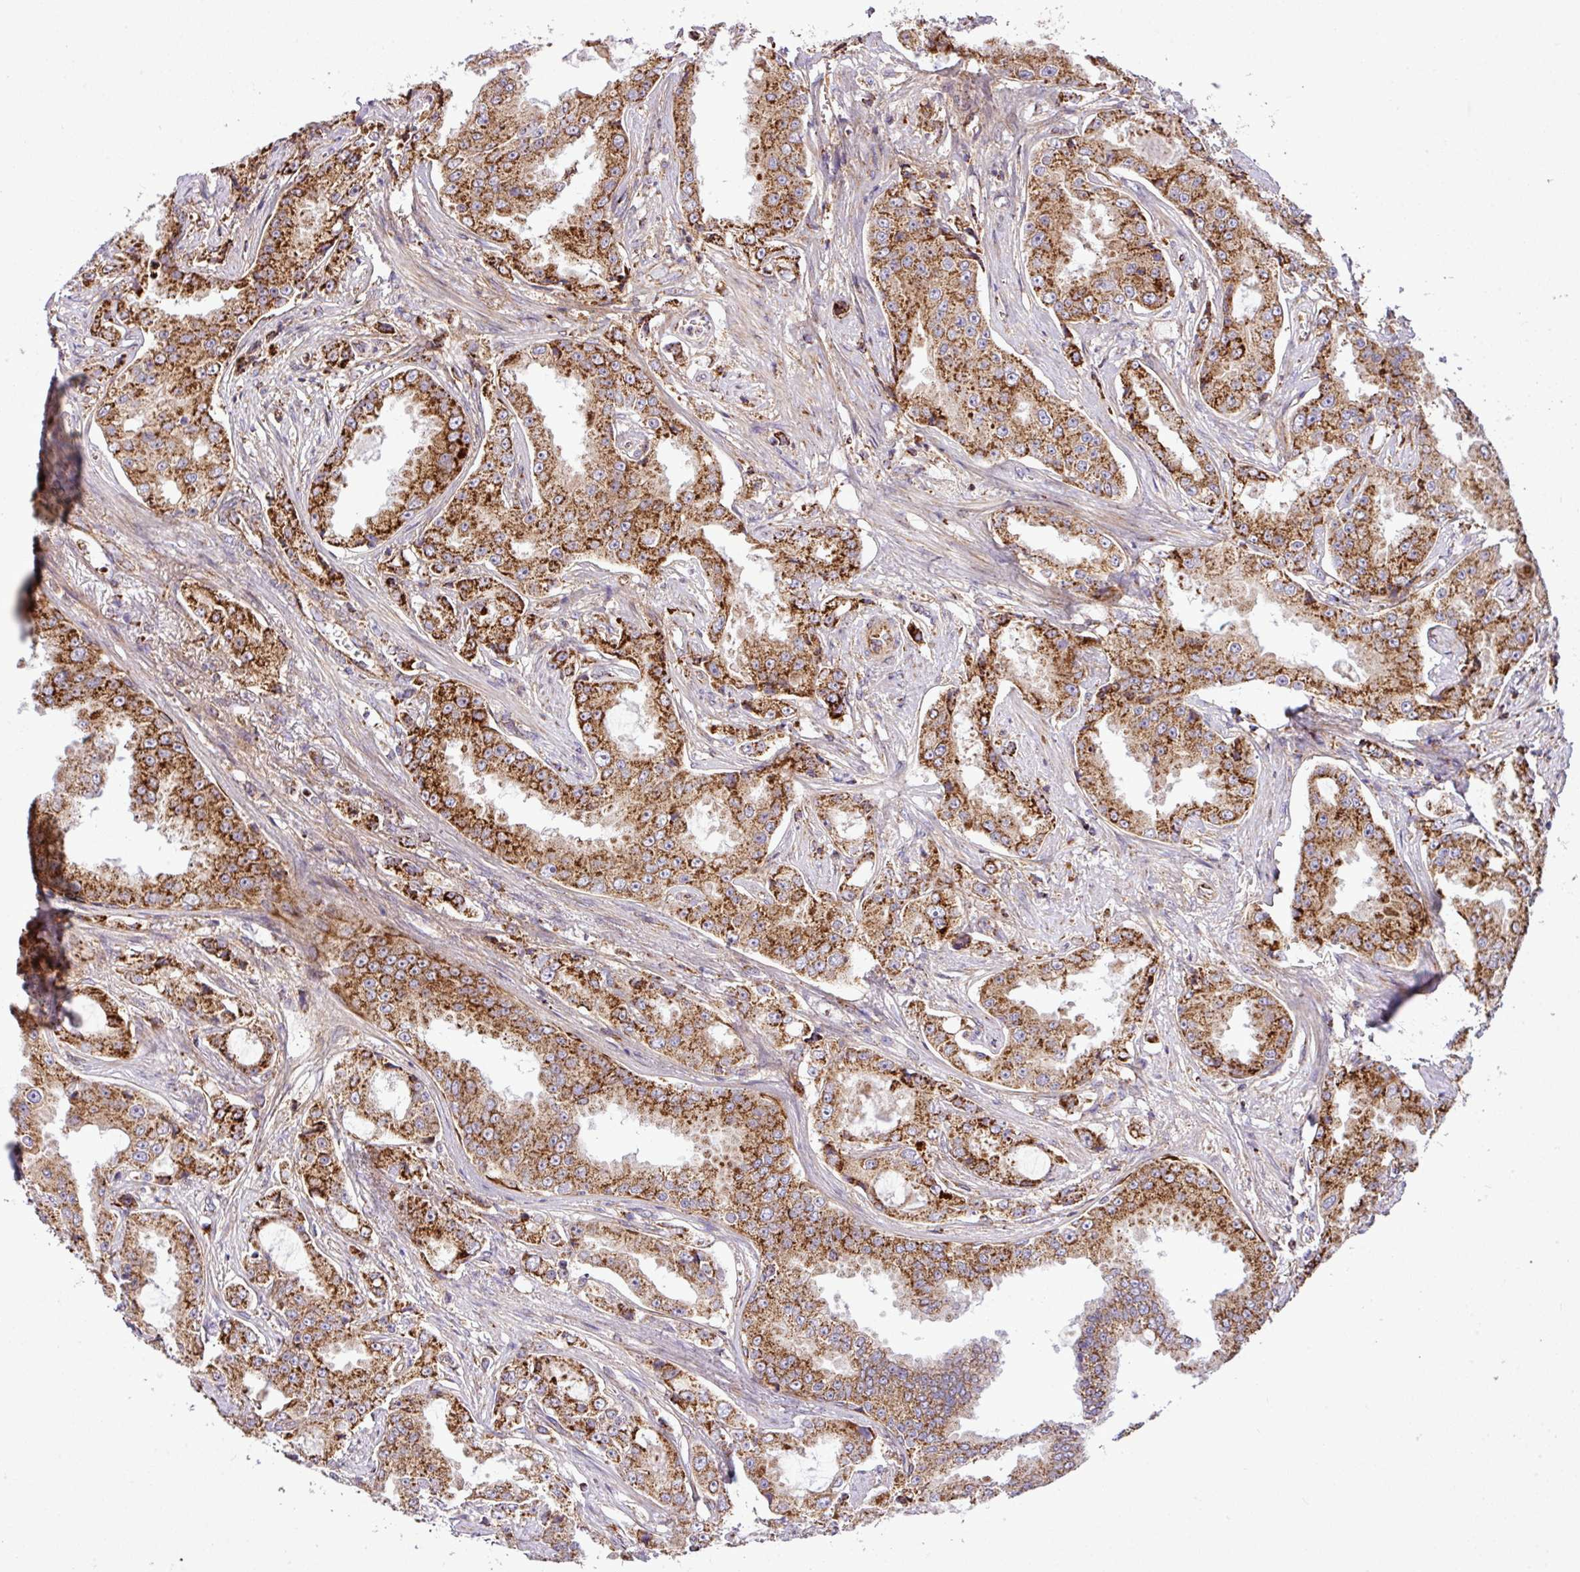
{"staining": {"intensity": "strong", "quantity": ">75%", "location": "cytoplasmic/membranous"}, "tissue": "prostate cancer", "cell_type": "Tumor cells", "image_type": "cancer", "snomed": [{"axis": "morphology", "description": "Adenocarcinoma, High grade"}, {"axis": "topography", "description": "Prostate"}], "caption": "Strong cytoplasmic/membranous expression for a protein is seen in approximately >75% of tumor cells of prostate cancer (adenocarcinoma (high-grade)) using immunohistochemistry (IHC).", "gene": "ZNF569", "patient": {"sex": "male", "age": 73}}